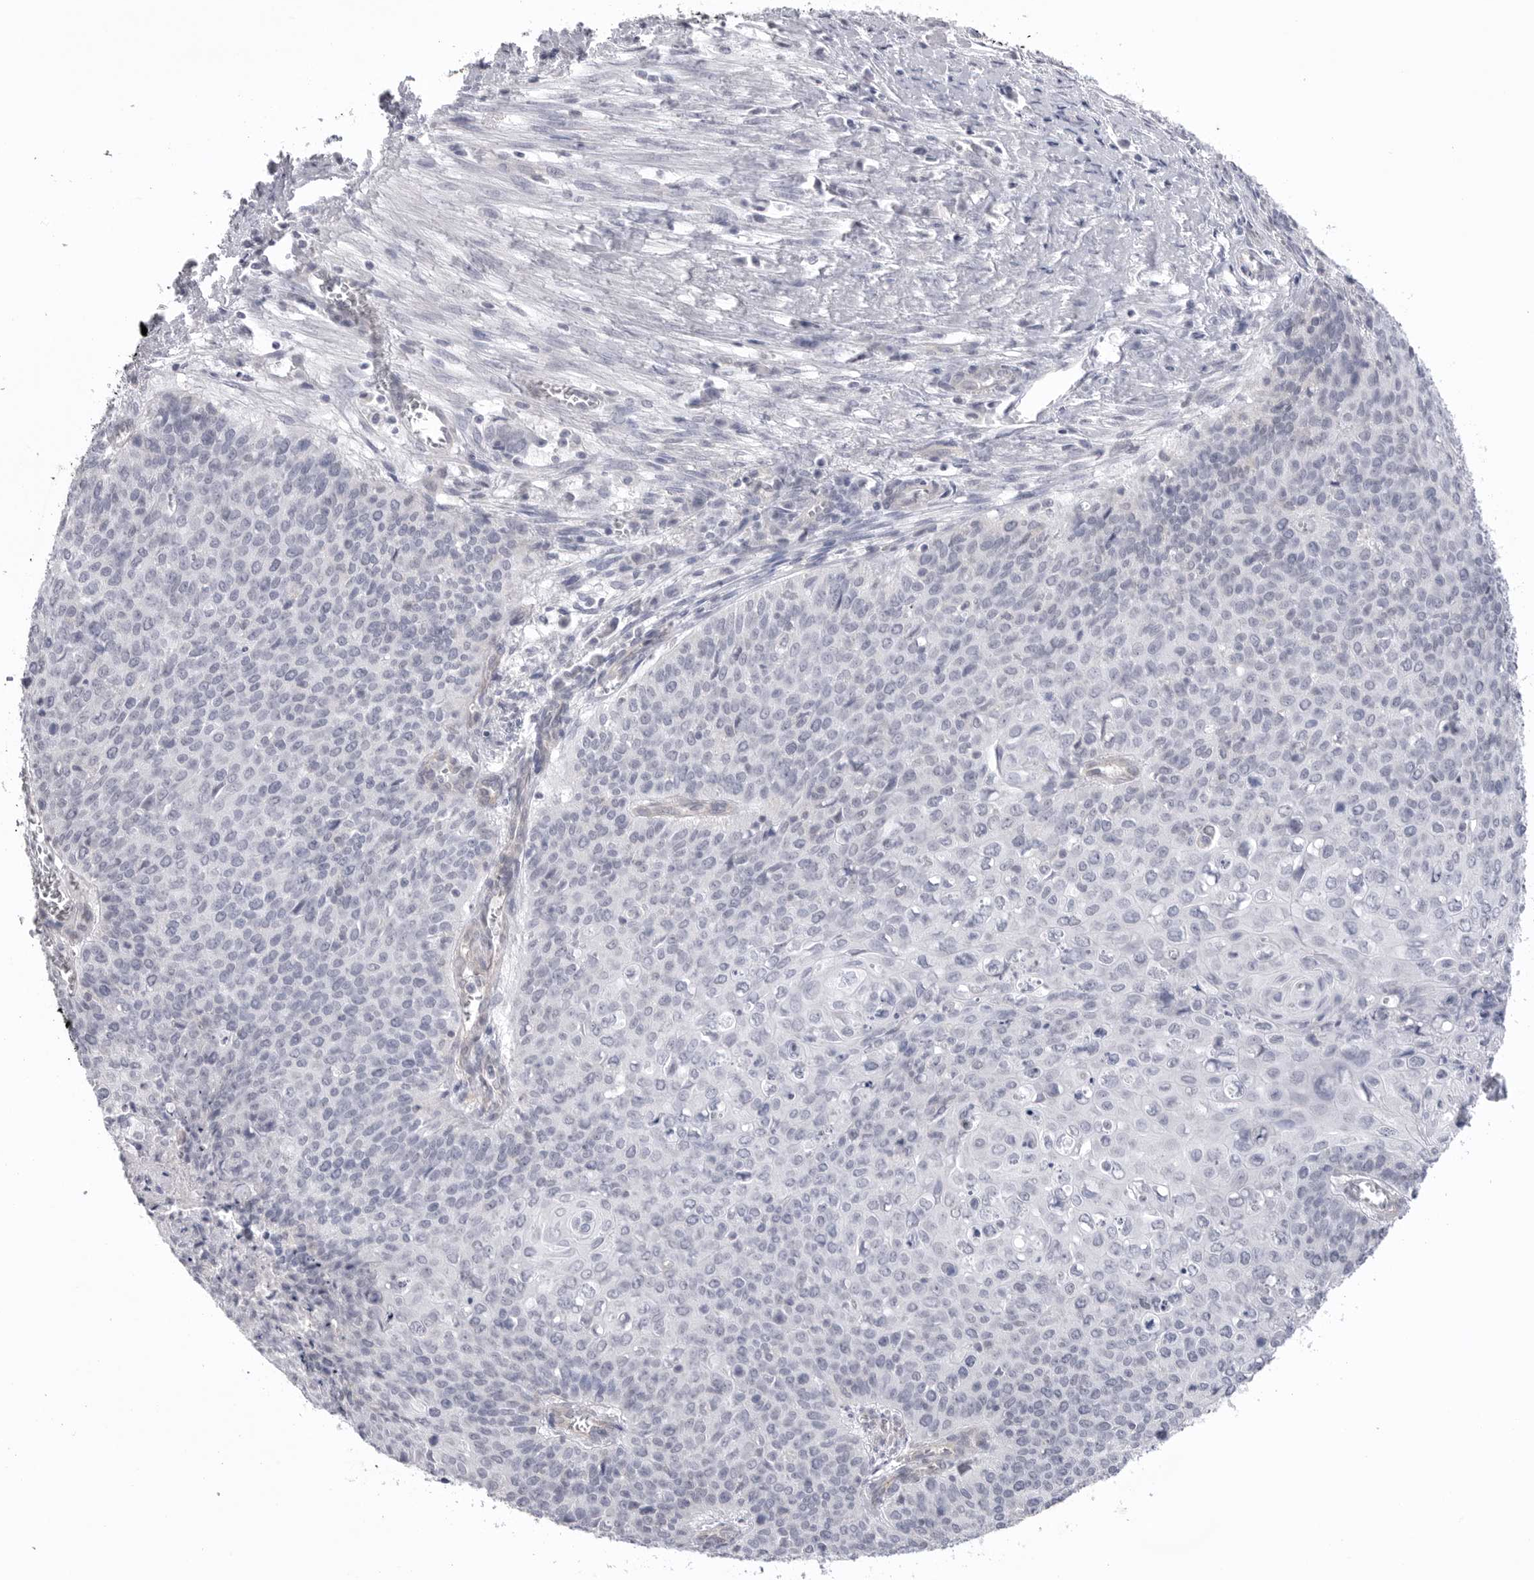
{"staining": {"intensity": "negative", "quantity": "none", "location": "none"}, "tissue": "cervical cancer", "cell_type": "Tumor cells", "image_type": "cancer", "snomed": [{"axis": "morphology", "description": "Squamous cell carcinoma, NOS"}, {"axis": "topography", "description": "Cervix"}], "caption": "DAB (3,3'-diaminobenzidine) immunohistochemical staining of cervical cancer (squamous cell carcinoma) shows no significant positivity in tumor cells. (Brightfield microscopy of DAB (3,3'-diaminobenzidine) immunohistochemistry (IHC) at high magnification).", "gene": "DLGAP3", "patient": {"sex": "female", "age": 39}}